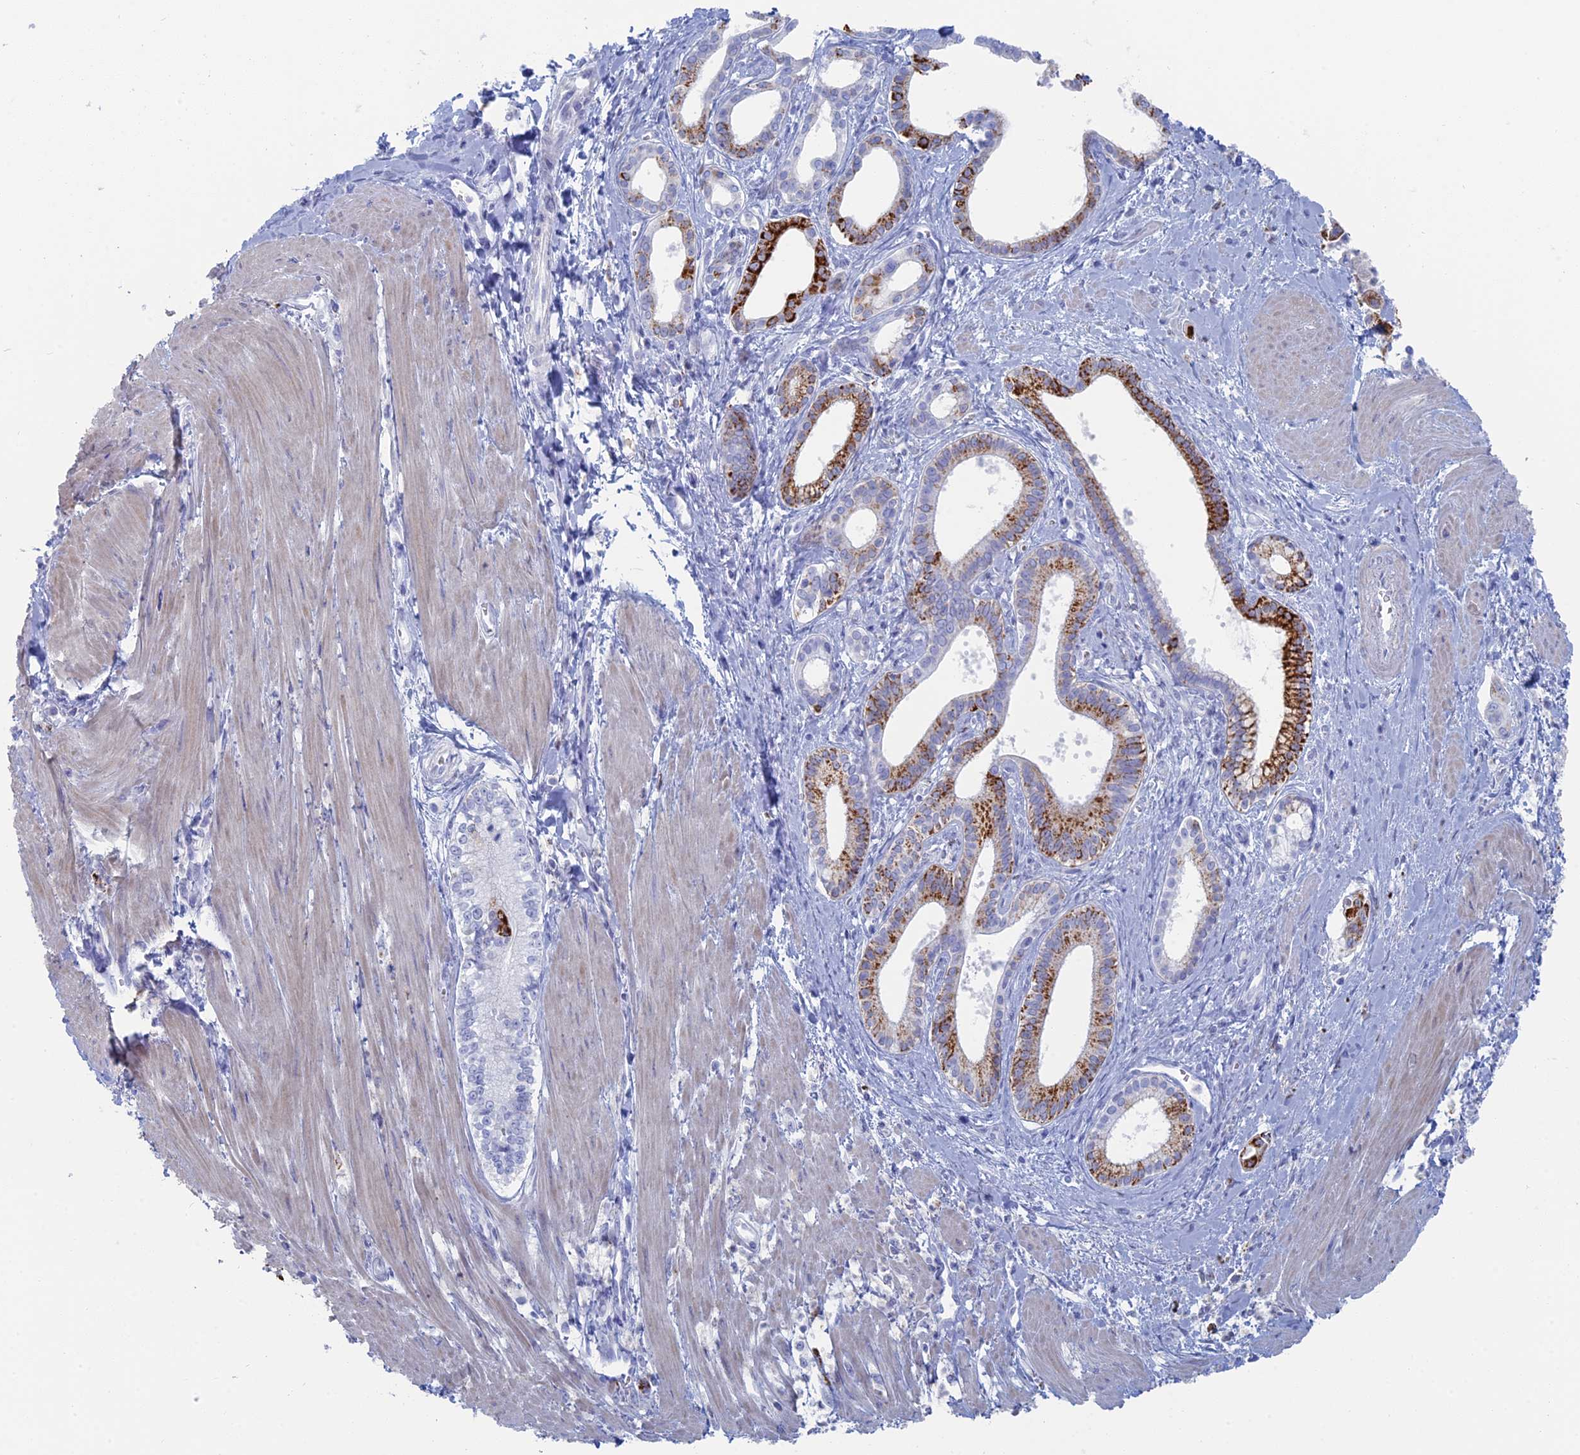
{"staining": {"intensity": "strong", "quantity": "25%-75%", "location": "cytoplasmic/membranous"}, "tissue": "pancreatic cancer", "cell_type": "Tumor cells", "image_type": "cancer", "snomed": [{"axis": "morphology", "description": "Adenocarcinoma, NOS"}, {"axis": "topography", "description": "Pancreas"}], "caption": "Immunohistochemistry photomicrograph of human pancreatic cancer (adenocarcinoma) stained for a protein (brown), which displays high levels of strong cytoplasmic/membranous expression in about 25%-75% of tumor cells.", "gene": "ALMS1", "patient": {"sex": "male", "age": 78}}